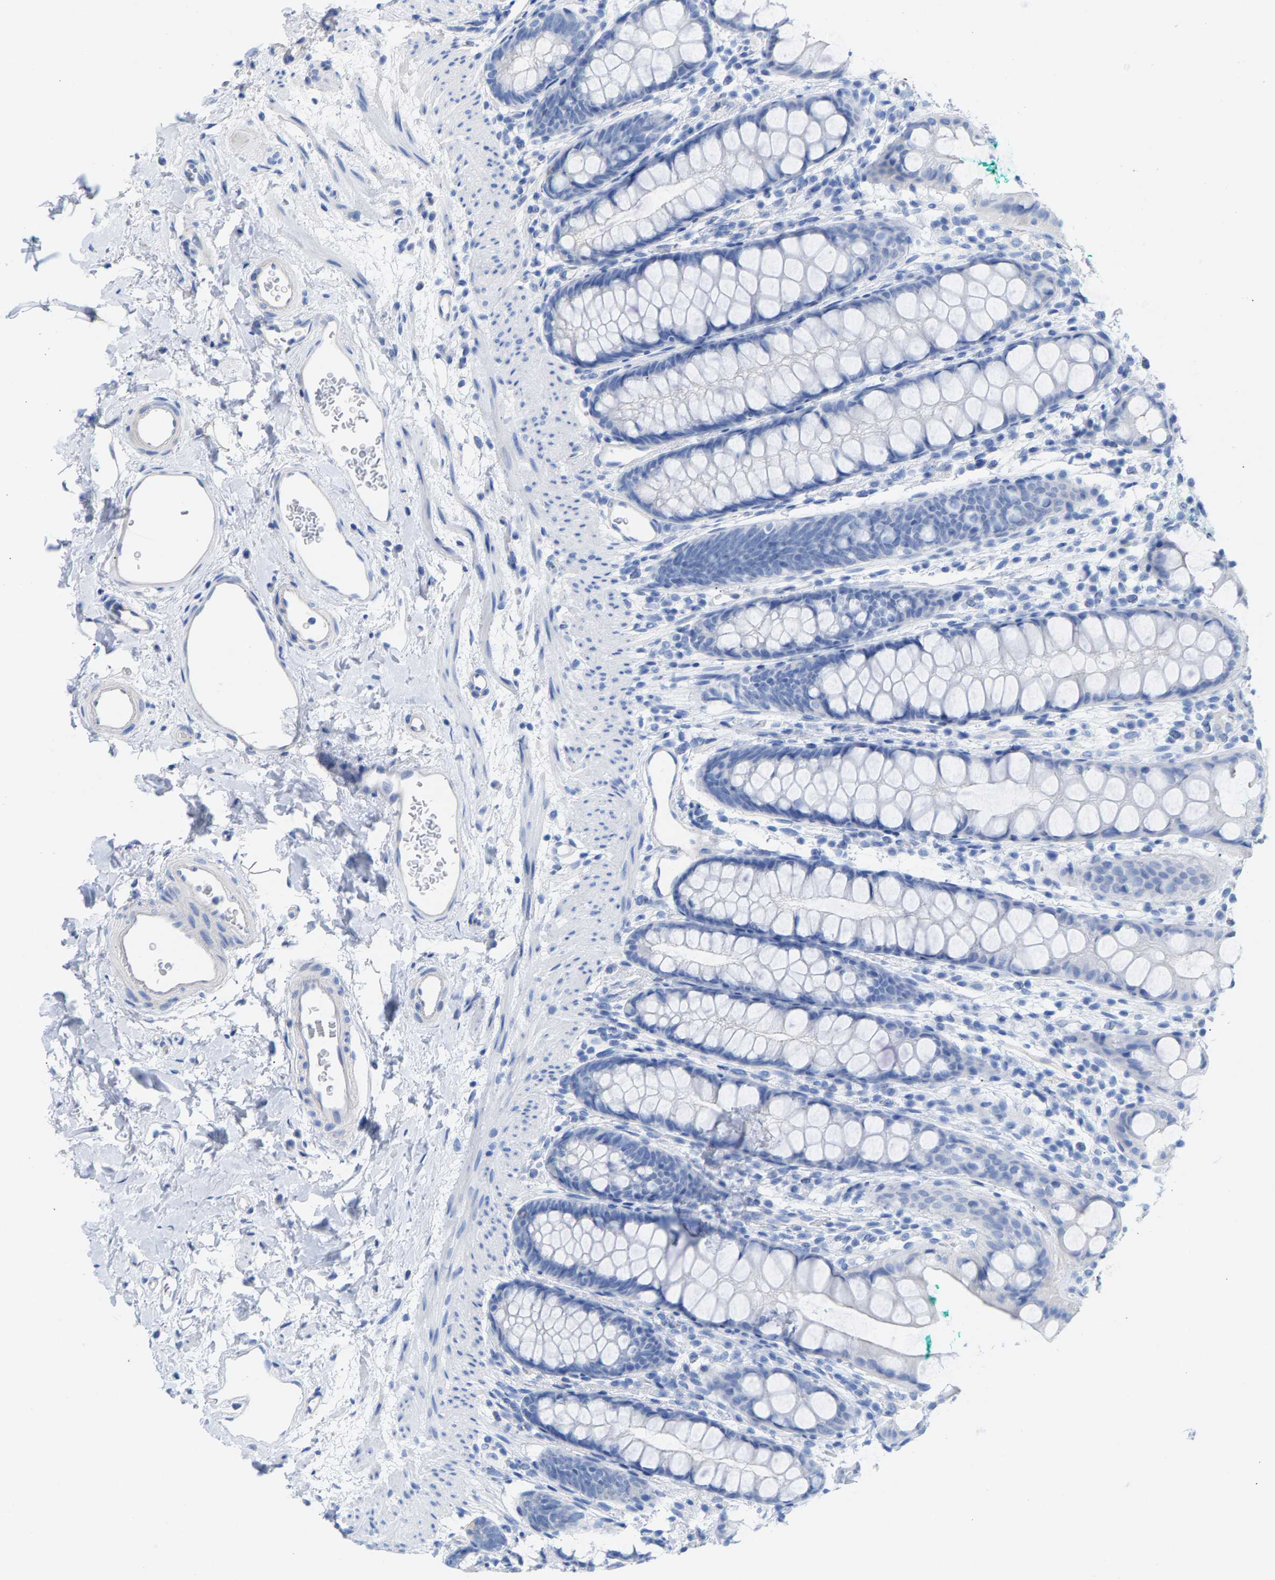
{"staining": {"intensity": "negative", "quantity": "none", "location": "none"}, "tissue": "rectum", "cell_type": "Glandular cells", "image_type": "normal", "snomed": [{"axis": "morphology", "description": "Normal tissue, NOS"}, {"axis": "topography", "description": "Rectum"}], "caption": "The immunohistochemistry histopathology image has no significant staining in glandular cells of rectum.", "gene": "CPA1", "patient": {"sex": "female", "age": 65}}